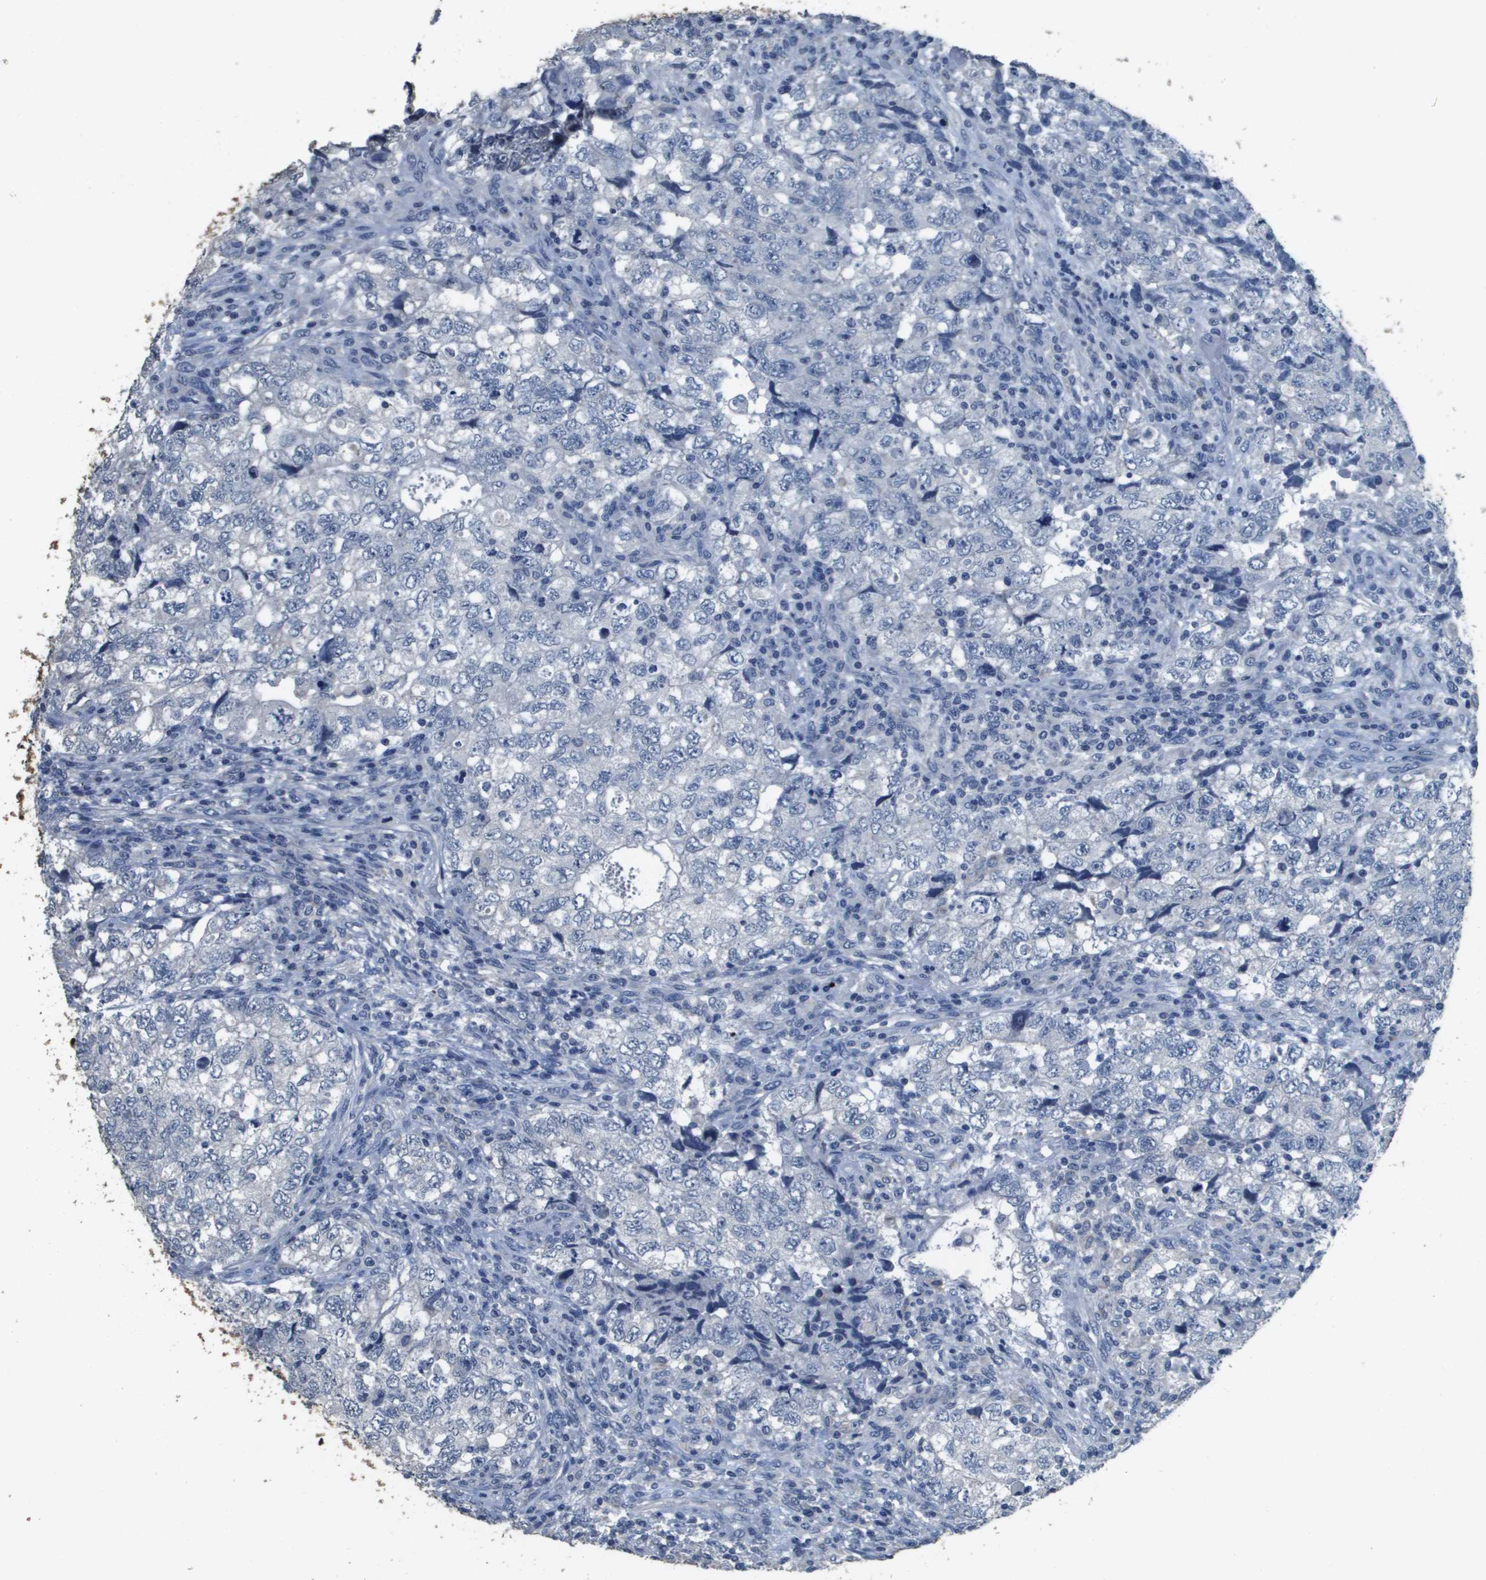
{"staining": {"intensity": "negative", "quantity": "none", "location": "none"}, "tissue": "testis cancer", "cell_type": "Tumor cells", "image_type": "cancer", "snomed": [{"axis": "morphology", "description": "Carcinoma, Embryonal, NOS"}, {"axis": "topography", "description": "Testis"}], "caption": "Tumor cells show no significant protein positivity in embryonal carcinoma (testis).", "gene": "MT3", "patient": {"sex": "male", "age": 36}}